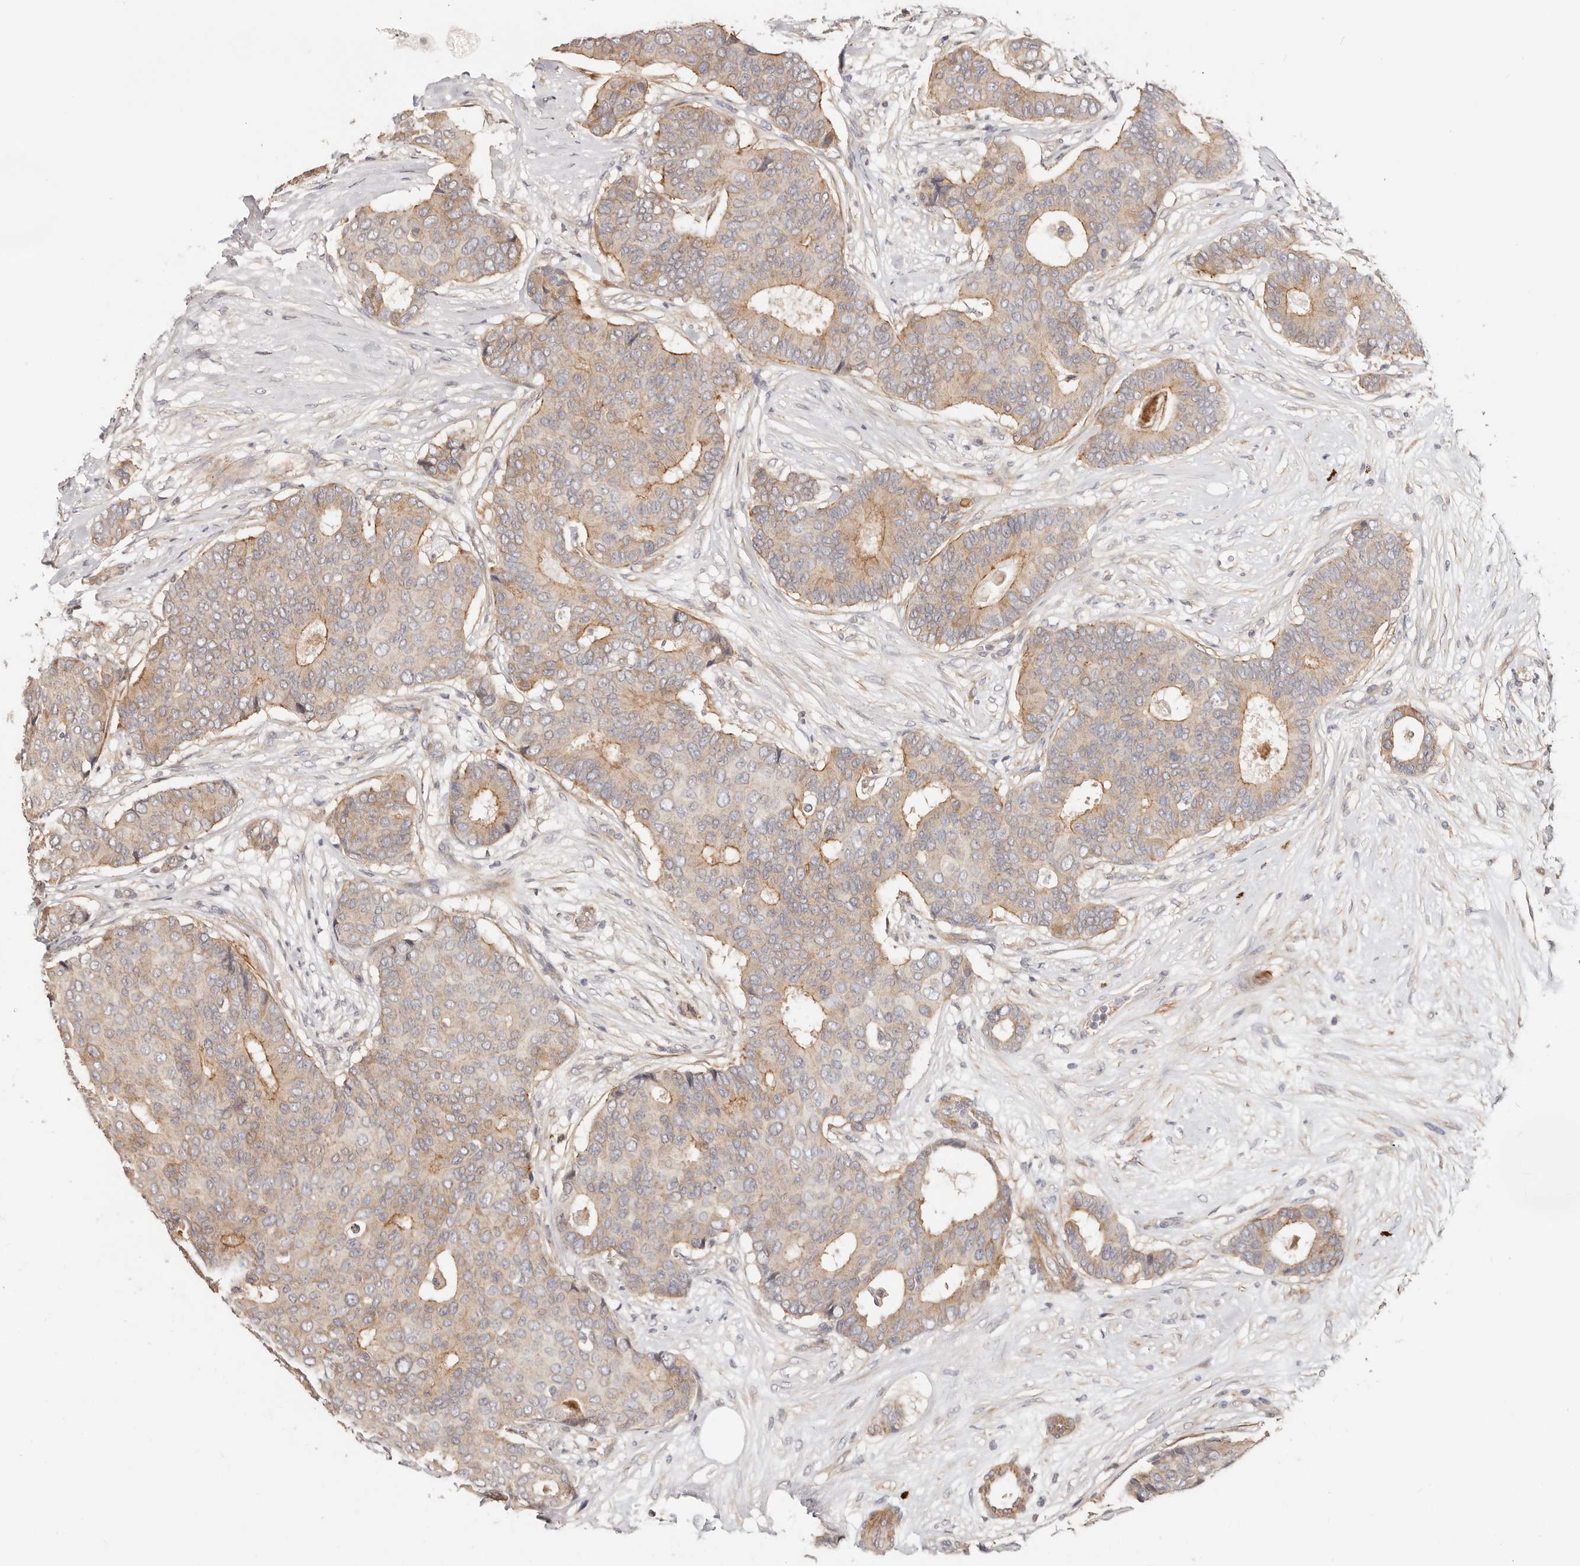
{"staining": {"intensity": "moderate", "quantity": "25%-75%", "location": "cytoplasmic/membranous"}, "tissue": "breast cancer", "cell_type": "Tumor cells", "image_type": "cancer", "snomed": [{"axis": "morphology", "description": "Duct carcinoma"}, {"axis": "topography", "description": "Breast"}], "caption": "The micrograph shows a brown stain indicating the presence of a protein in the cytoplasmic/membranous of tumor cells in breast cancer (invasive ductal carcinoma).", "gene": "ZRANB1", "patient": {"sex": "female", "age": 75}}